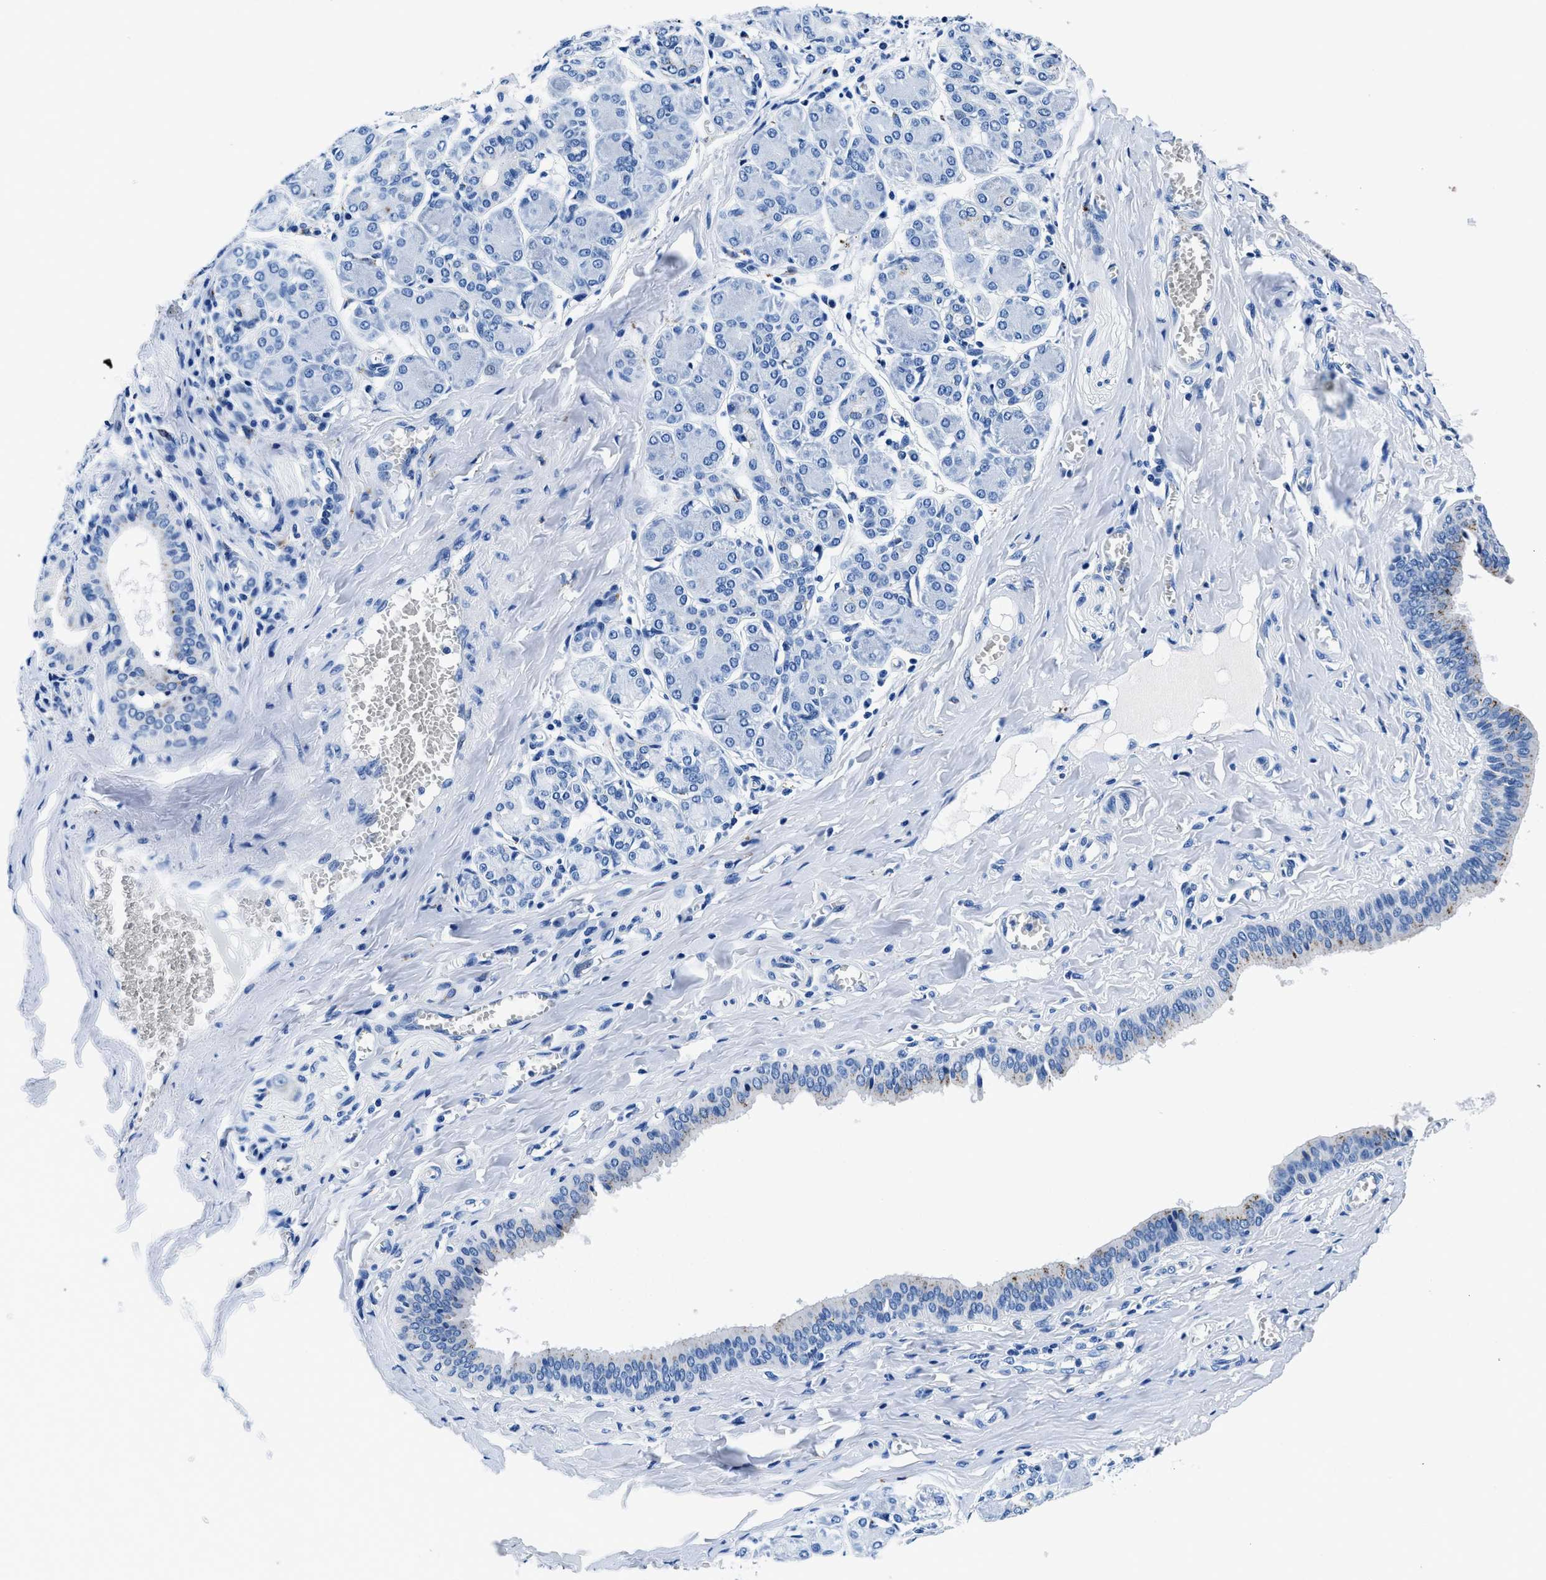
{"staining": {"intensity": "negative", "quantity": "none", "location": "none"}, "tissue": "salivary gland", "cell_type": "Glandular cells", "image_type": "normal", "snomed": [{"axis": "morphology", "description": "Normal tissue, NOS"}, {"axis": "morphology", "description": "Inflammation, NOS"}, {"axis": "topography", "description": "Lymph node"}, {"axis": "topography", "description": "Salivary gland"}], "caption": "IHC micrograph of unremarkable human salivary gland stained for a protein (brown), which exhibits no positivity in glandular cells. Nuclei are stained in blue.", "gene": "OR14K1", "patient": {"sex": "male", "age": 3}}